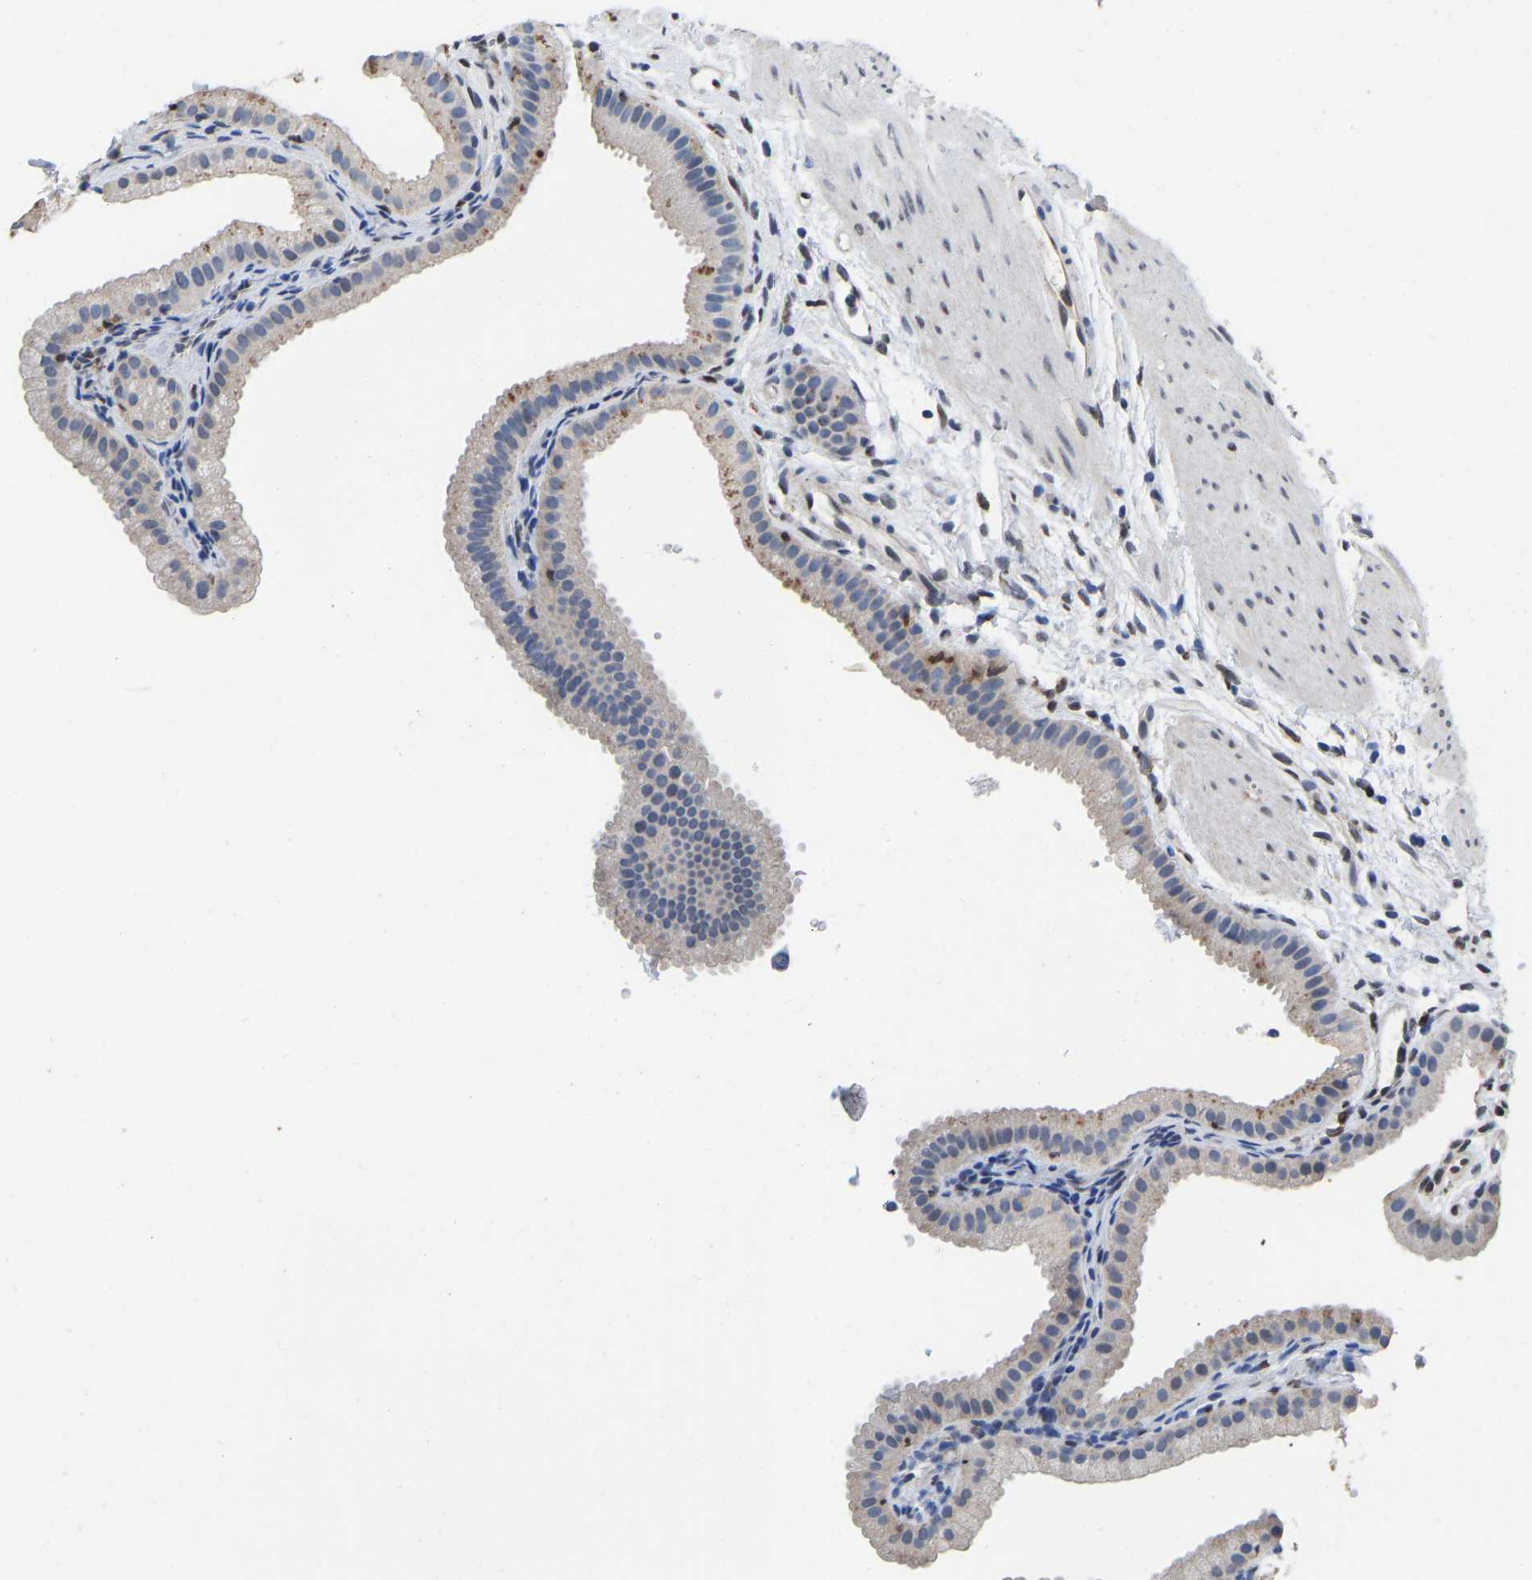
{"staining": {"intensity": "moderate", "quantity": "<25%", "location": "cytoplasmic/membranous"}, "tissue": "gallbladder", "cell_type": "Glandular cells", "image_type": "normal", "snomed": [{"axis": "morphology", "description": "Normal tissue, NOS"}, {"axis": "topography", "description": "Gallbladder"}], "caption": "High-power microscopy captured an immunohistochemistry (IHC) image of benign gallbladder, revealing moderate cytoplasmic/membranous expression in approximately <25% of glandular cells. (IHC, brightfield microscopy, high magnification).", "gene": "QKI", "patient": {"sex": "female", "age": 64}}